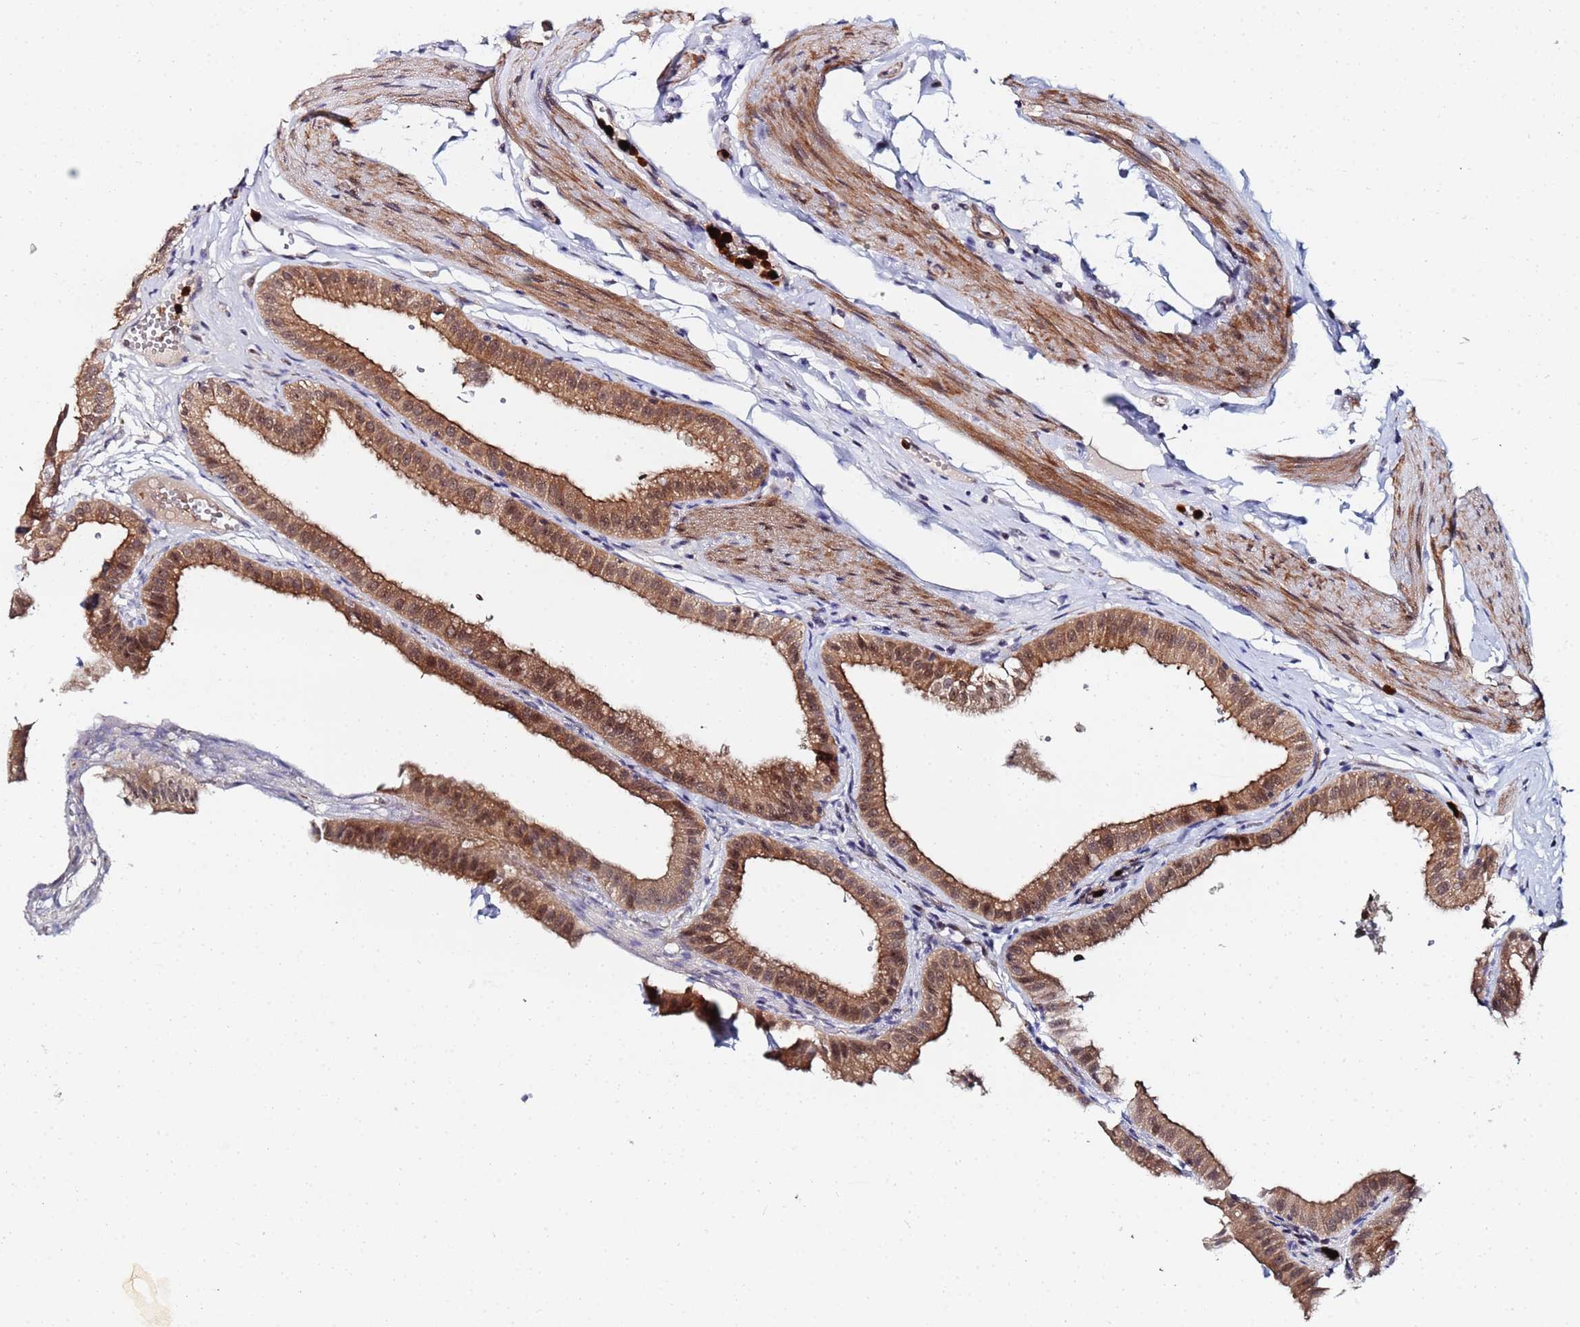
{"staining": {"intensity": "moderate", "quantity": ">75%", "location": "cytoplasmic/membranous,nuclear"}, "tissue": "gallbladder", "cell_type": "Glandular cells", "image_type": "normal", "snomed": [{"axis": "morphology", "description": "Normal tissue, NOS"}, {"axis": "topography", "description": "Gallbladder"}], "caption": "The histopathology image shows immunohistochemical staining of normal gallbladder. There is moderate cytoplasmic/membranous,nuclear expression is identified in about >75% of glandular cells. The staining was performed using DAB, with brown indicating positive protein expression. Nuclei are stained blue with hematoxylin.", "gene": "MTCL1", "patient": {"sex": "female", "age": 61}}